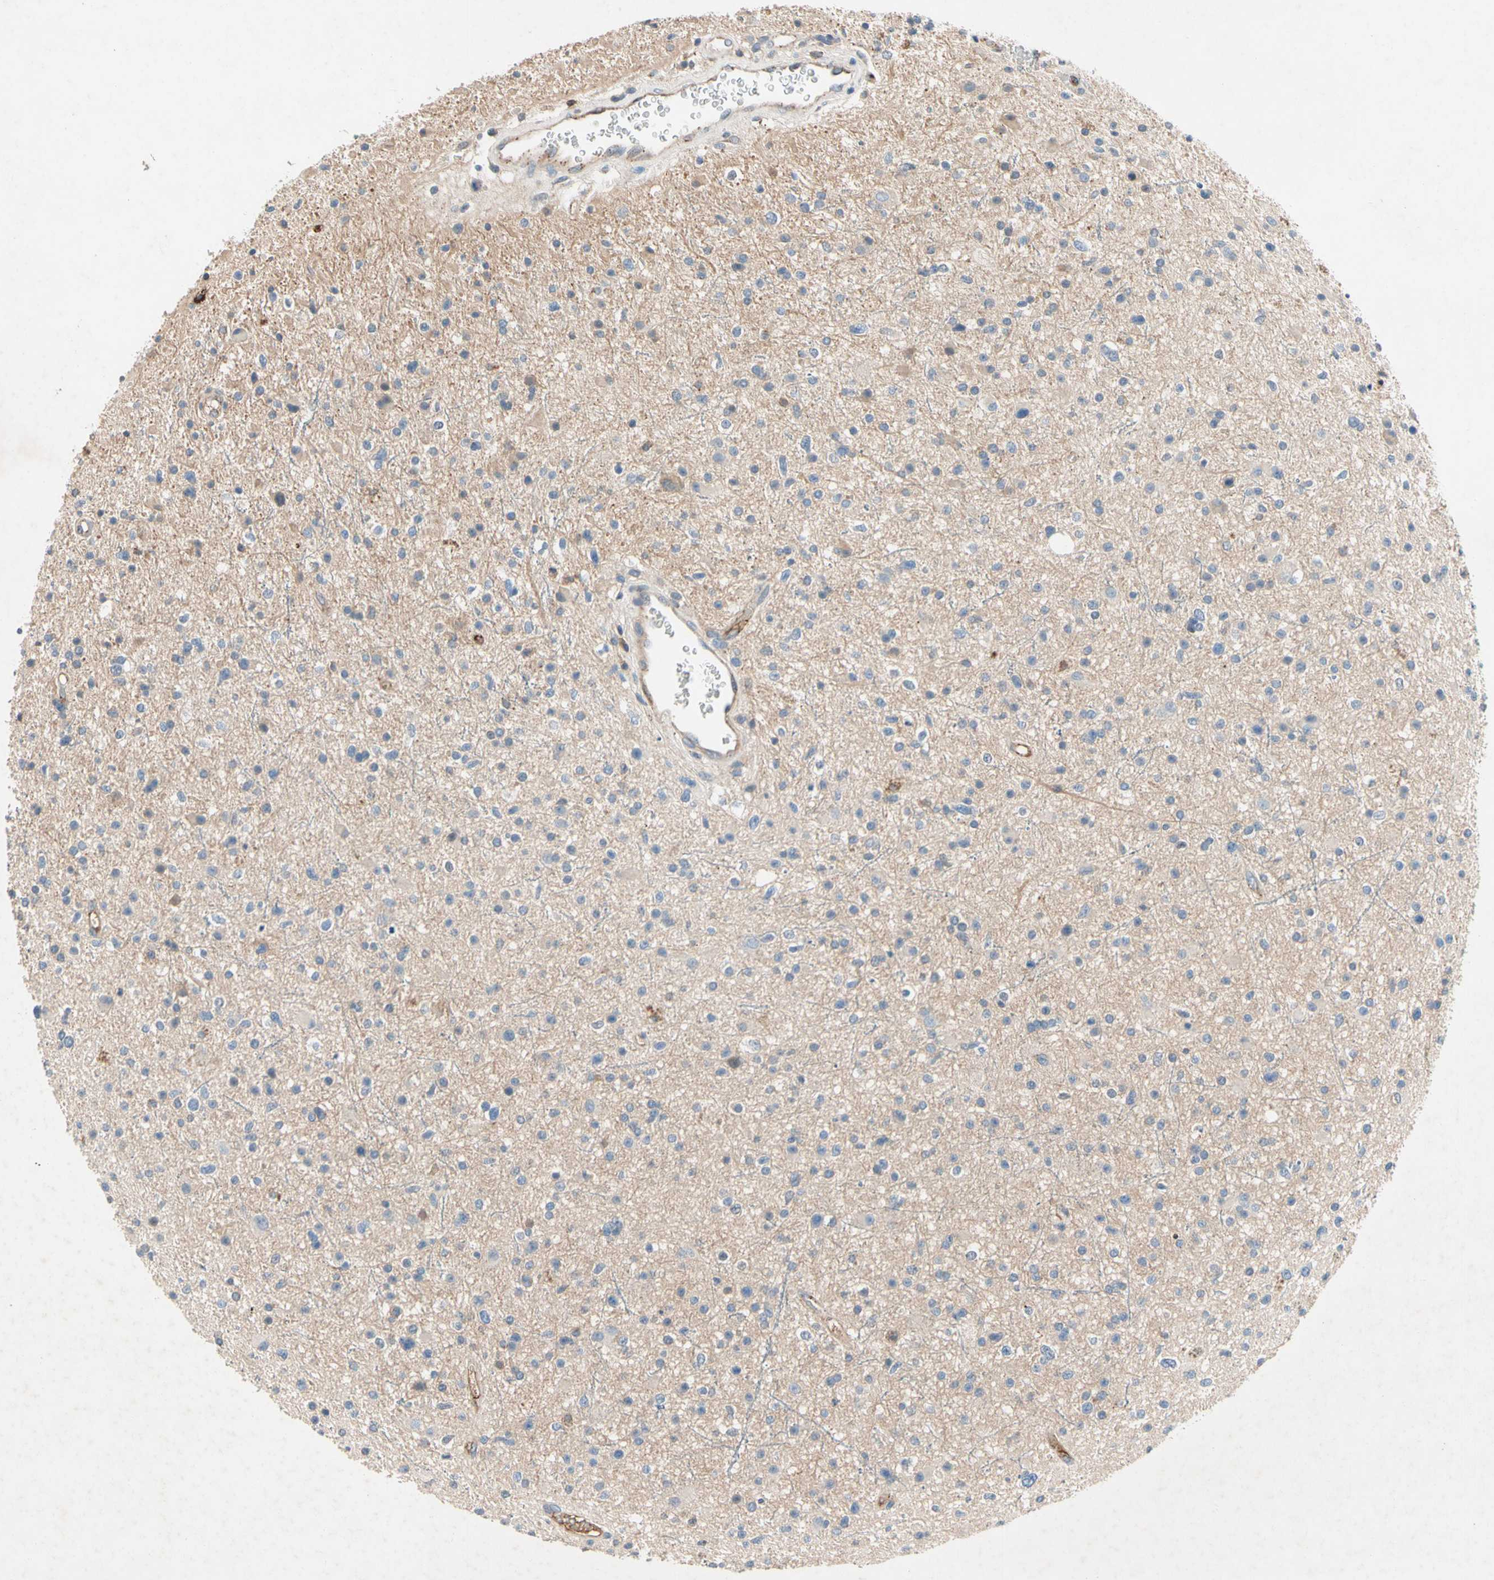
{"staining": {"intensity": "negative", "quantity": "none", "location": "none"}, "tissue": "glioma", "cell_type": "Tumor cells", "image_type": "cancer", "snomed": [{"axis": "morphology", "description": "Glioma, malignant, High grade"}, {"axis": "topography", "description": "Brain"}], "caption": "This is a photomicrograph of immunohistochemistry (IHC) staining of glioma, which shows no positivity in tumor cells.", "gene": "NDFIP2", "patient": {"sex": "male", "age": 33}}